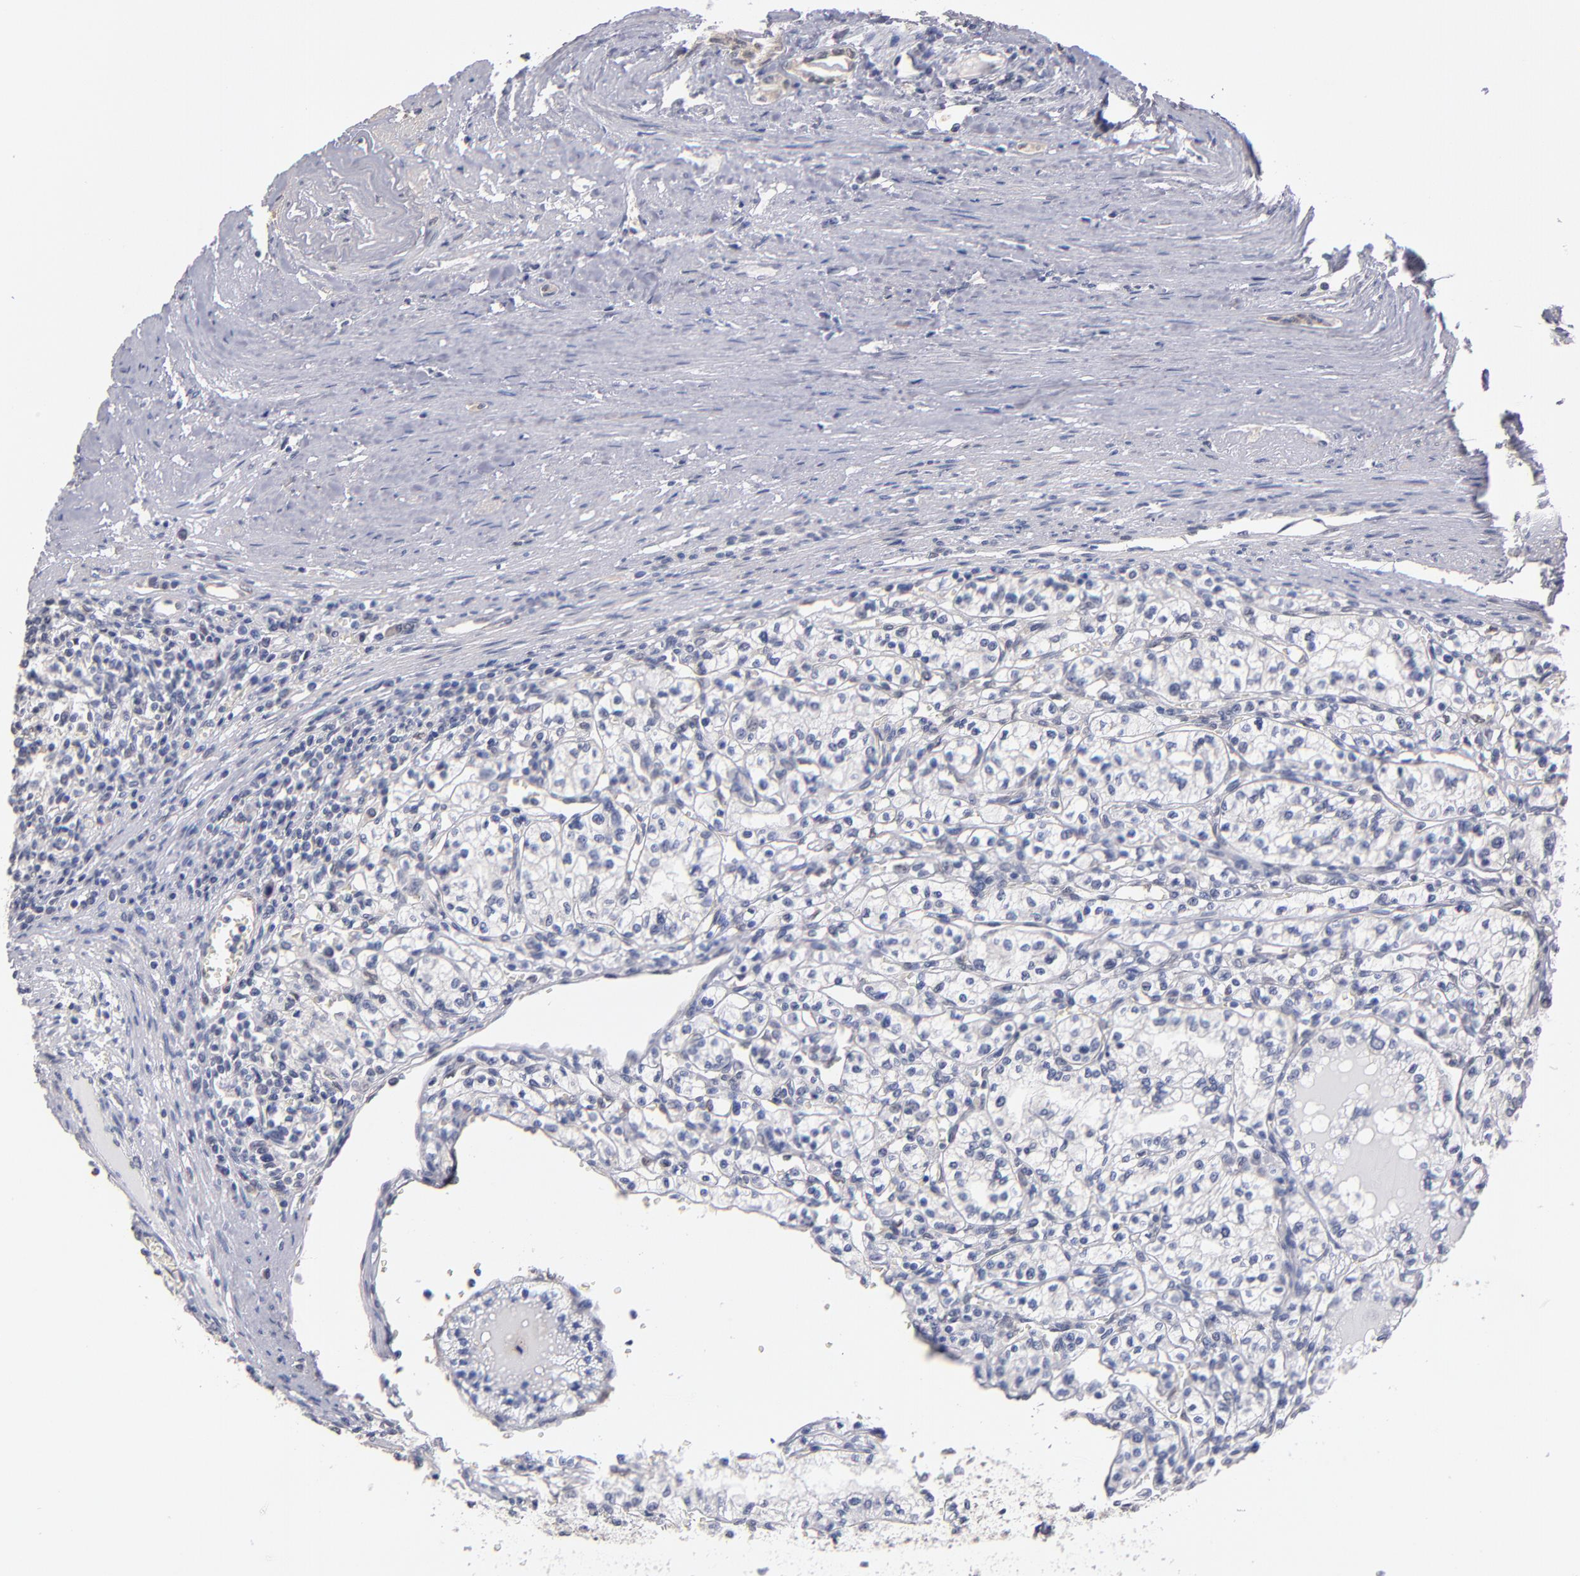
{"staining": {"intensity": "negative", "quantity": "none", "location": "none"}, "tissue": "renal cancer", "cell_type": "Tumor cells", "image_type": "cancer", "snomed": [{"axis": "morphology", "description": "Adenocarcinoma, NOS"}, {"axis": "topography", "description": "Kidney"}], "caption": "Tumor cells are negative for protein expression in human renal cancer.", "gene": "PSMD10", "patient": {"sex": "male", "age": 61}}